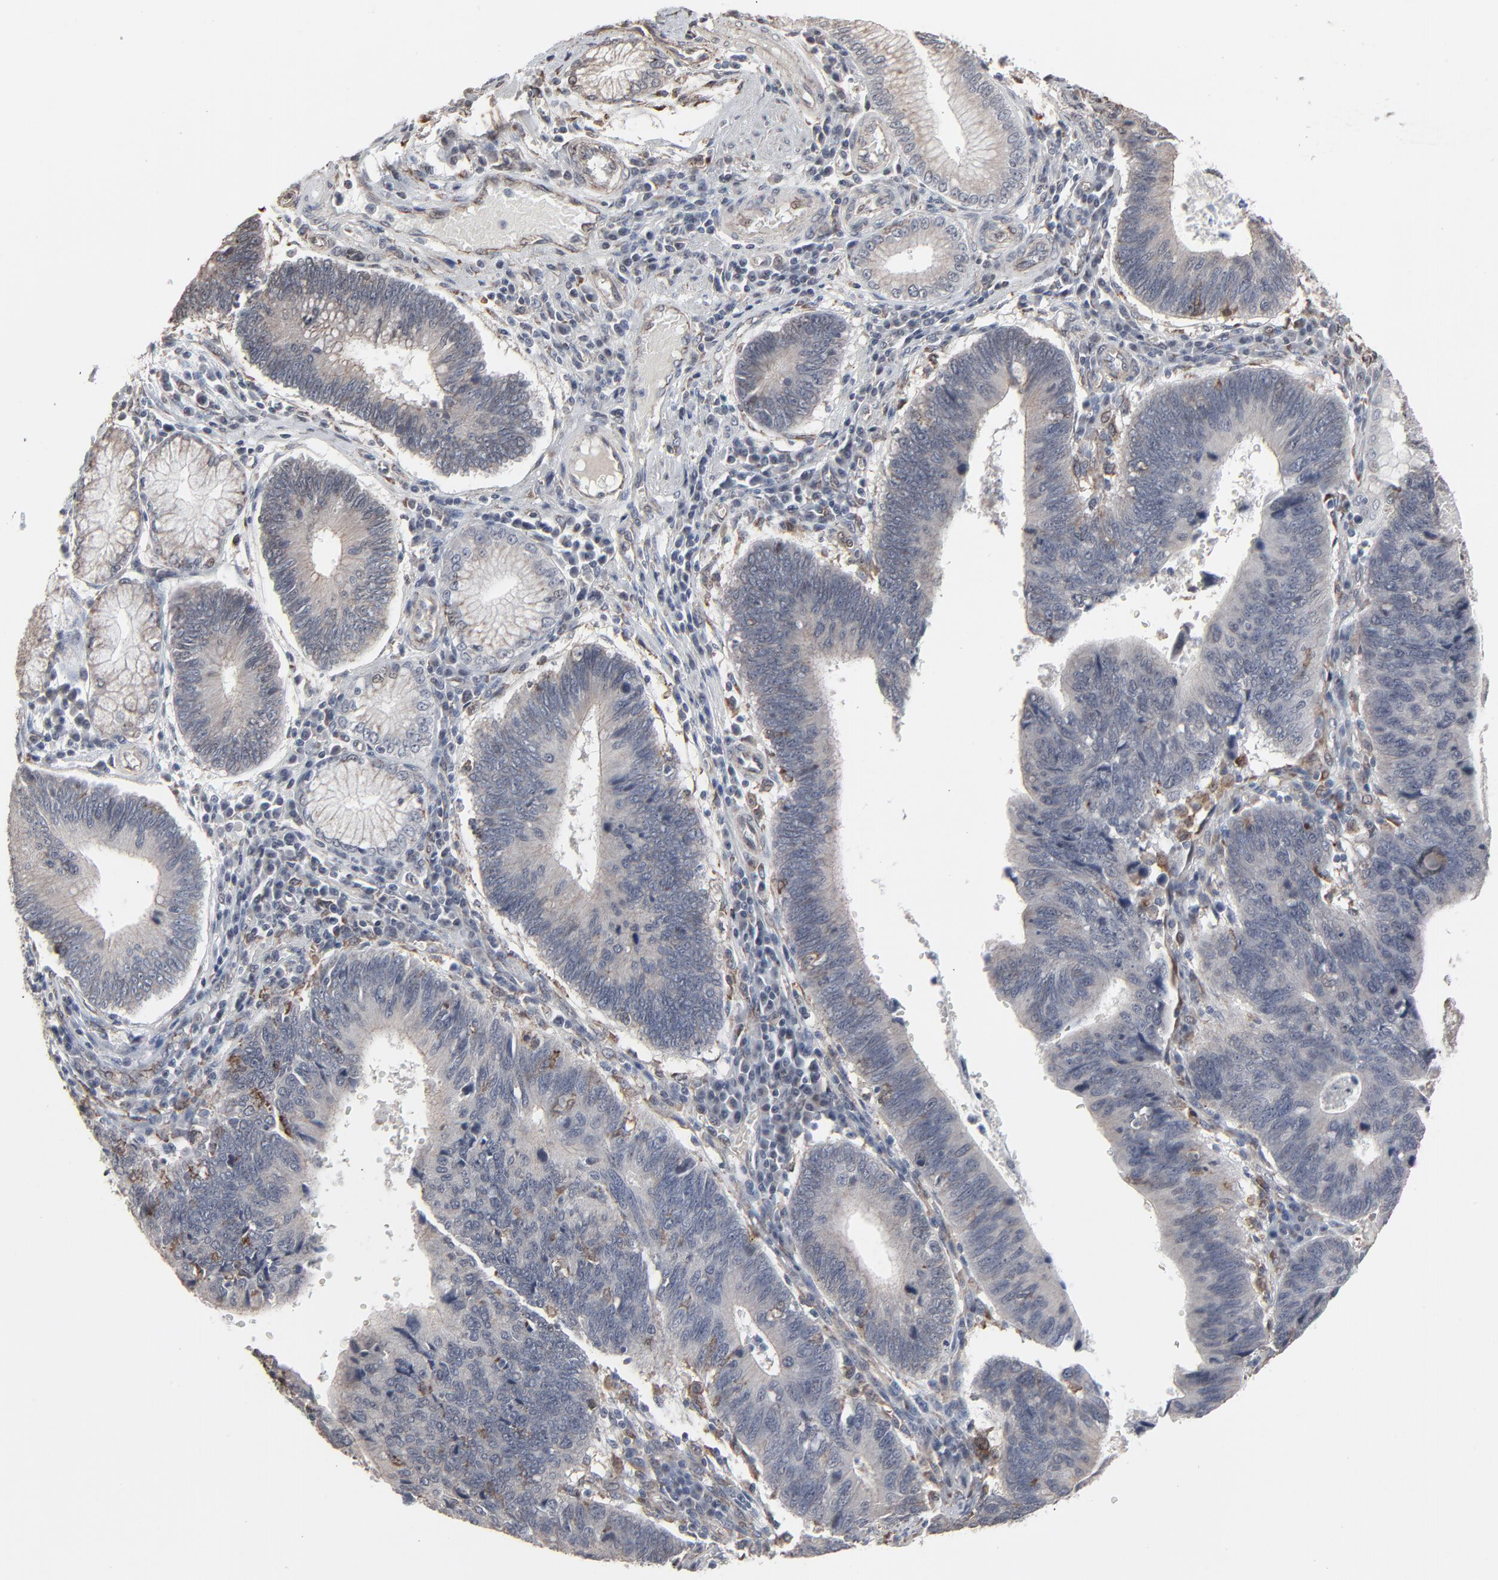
{"staining": {"intensity": "weak", "quantity": "<25%", "location": "cytoplasmic/membranous"}, "tissue": "stomach cancer", "cell_type": "Tumor cells", "image_type": "cancer", "snomed": [{"axis": "morphology", "description": "Adenocarcinoma, NOS"}, {"axis": "topography", "description": "Stomach"}], "caption": "Human stomach cancer (adenocarcinoma) stained for a protein using immunohistochemistry exhibits no expression in tumor cells.", "gene": "CTNND1", "patient": {"sex": "male", "age": 59}}